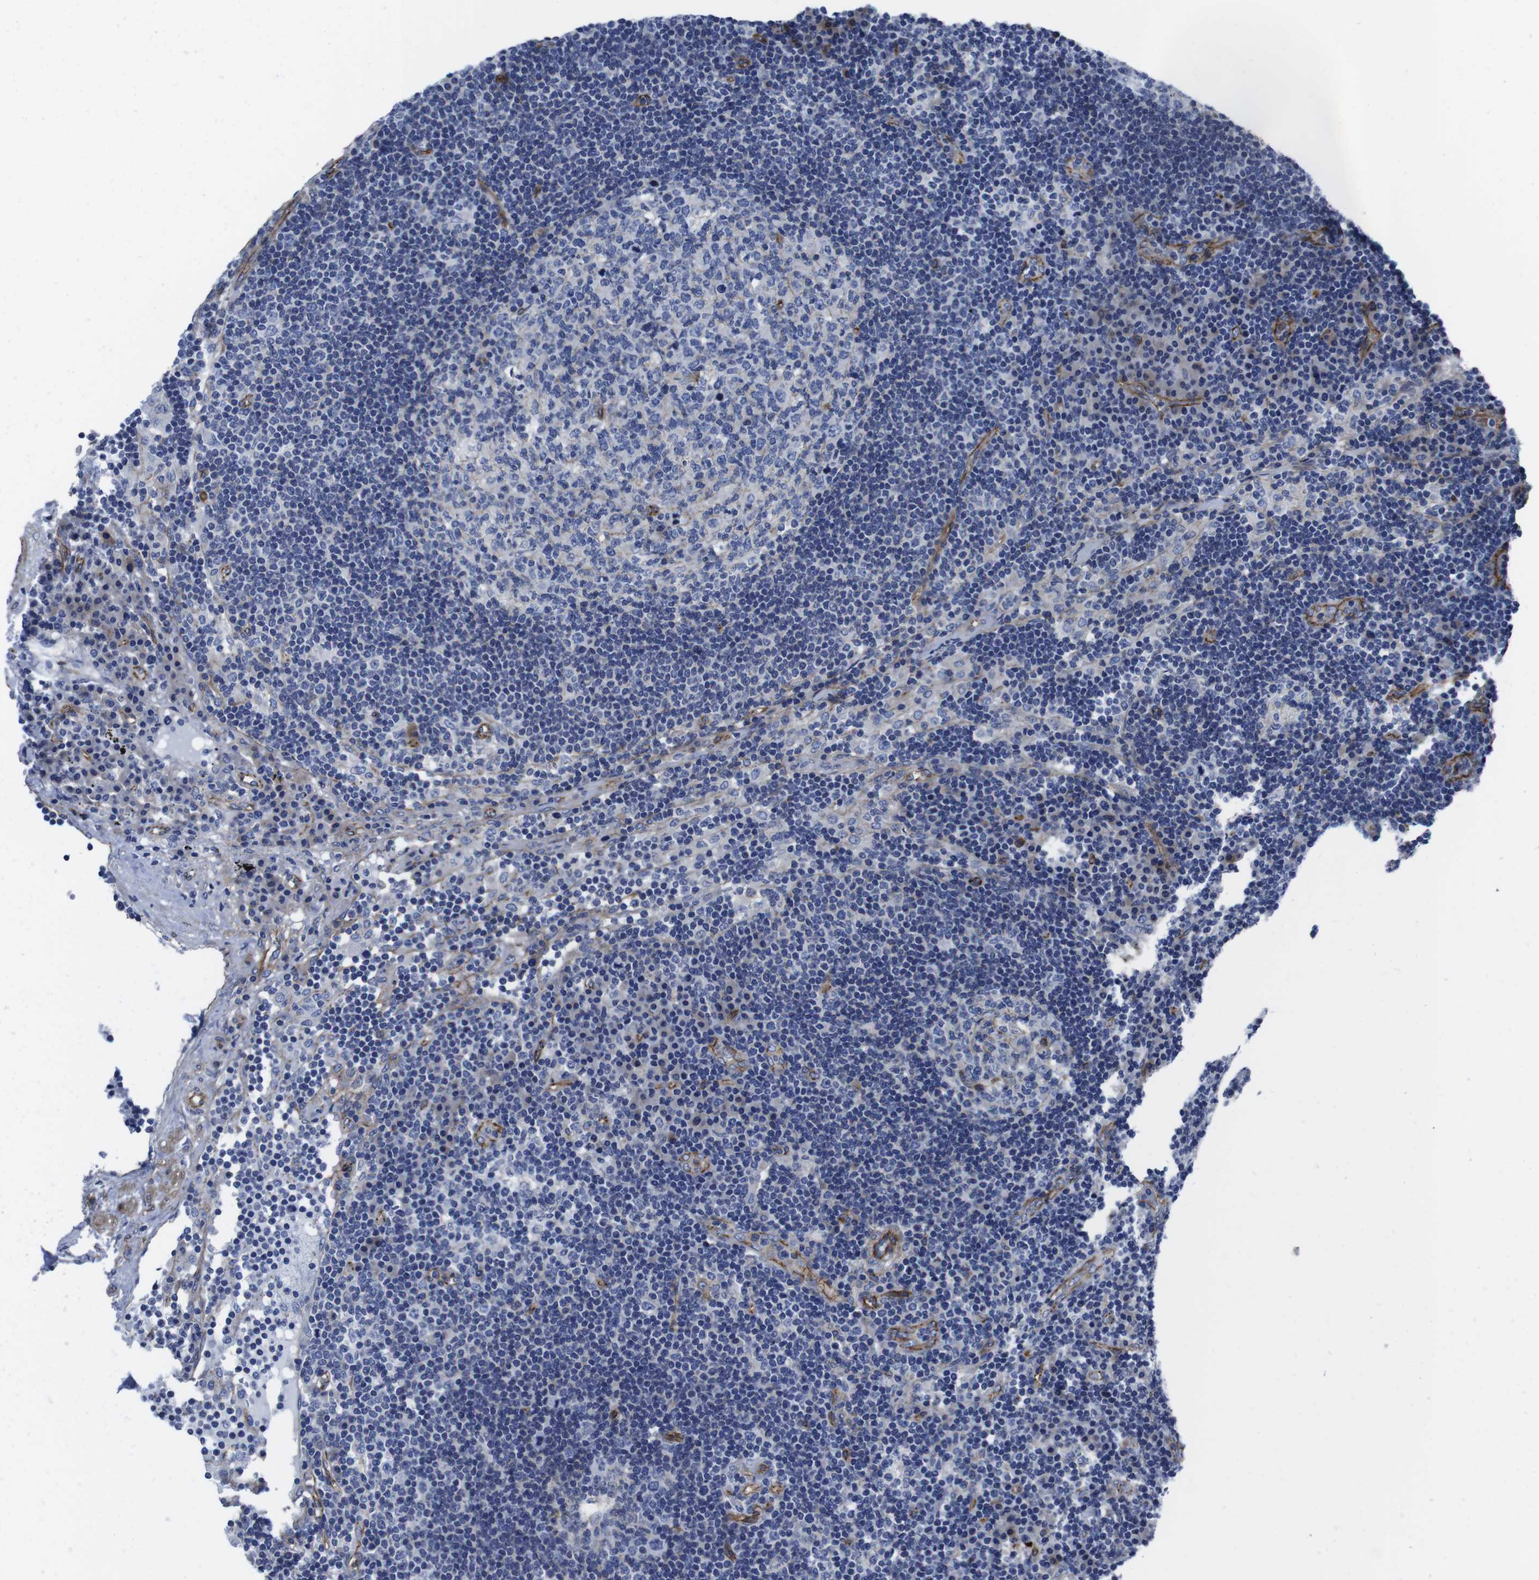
{"staining": {"intensity": "negative", "quantity": "none", "location": "none"}, "tissue": "lymph node", "cell_type": "Germinal center cells", "image_type": "normal", "snomed": [{"axis": "morphology", "description": "Normal tissue, NOS"}, {"axis": "morphology", "description": "Squamous cell carcinoma, metastatic, NOS"}, {"axis": "topography", "description": "Lymph node"}], "caption": "Immunohistochemistry (IHC) of normal human lymph node shows no staining in germinal center cells.", "gene": "NUMB", "patient": {"sex": "female", "age": 53}}